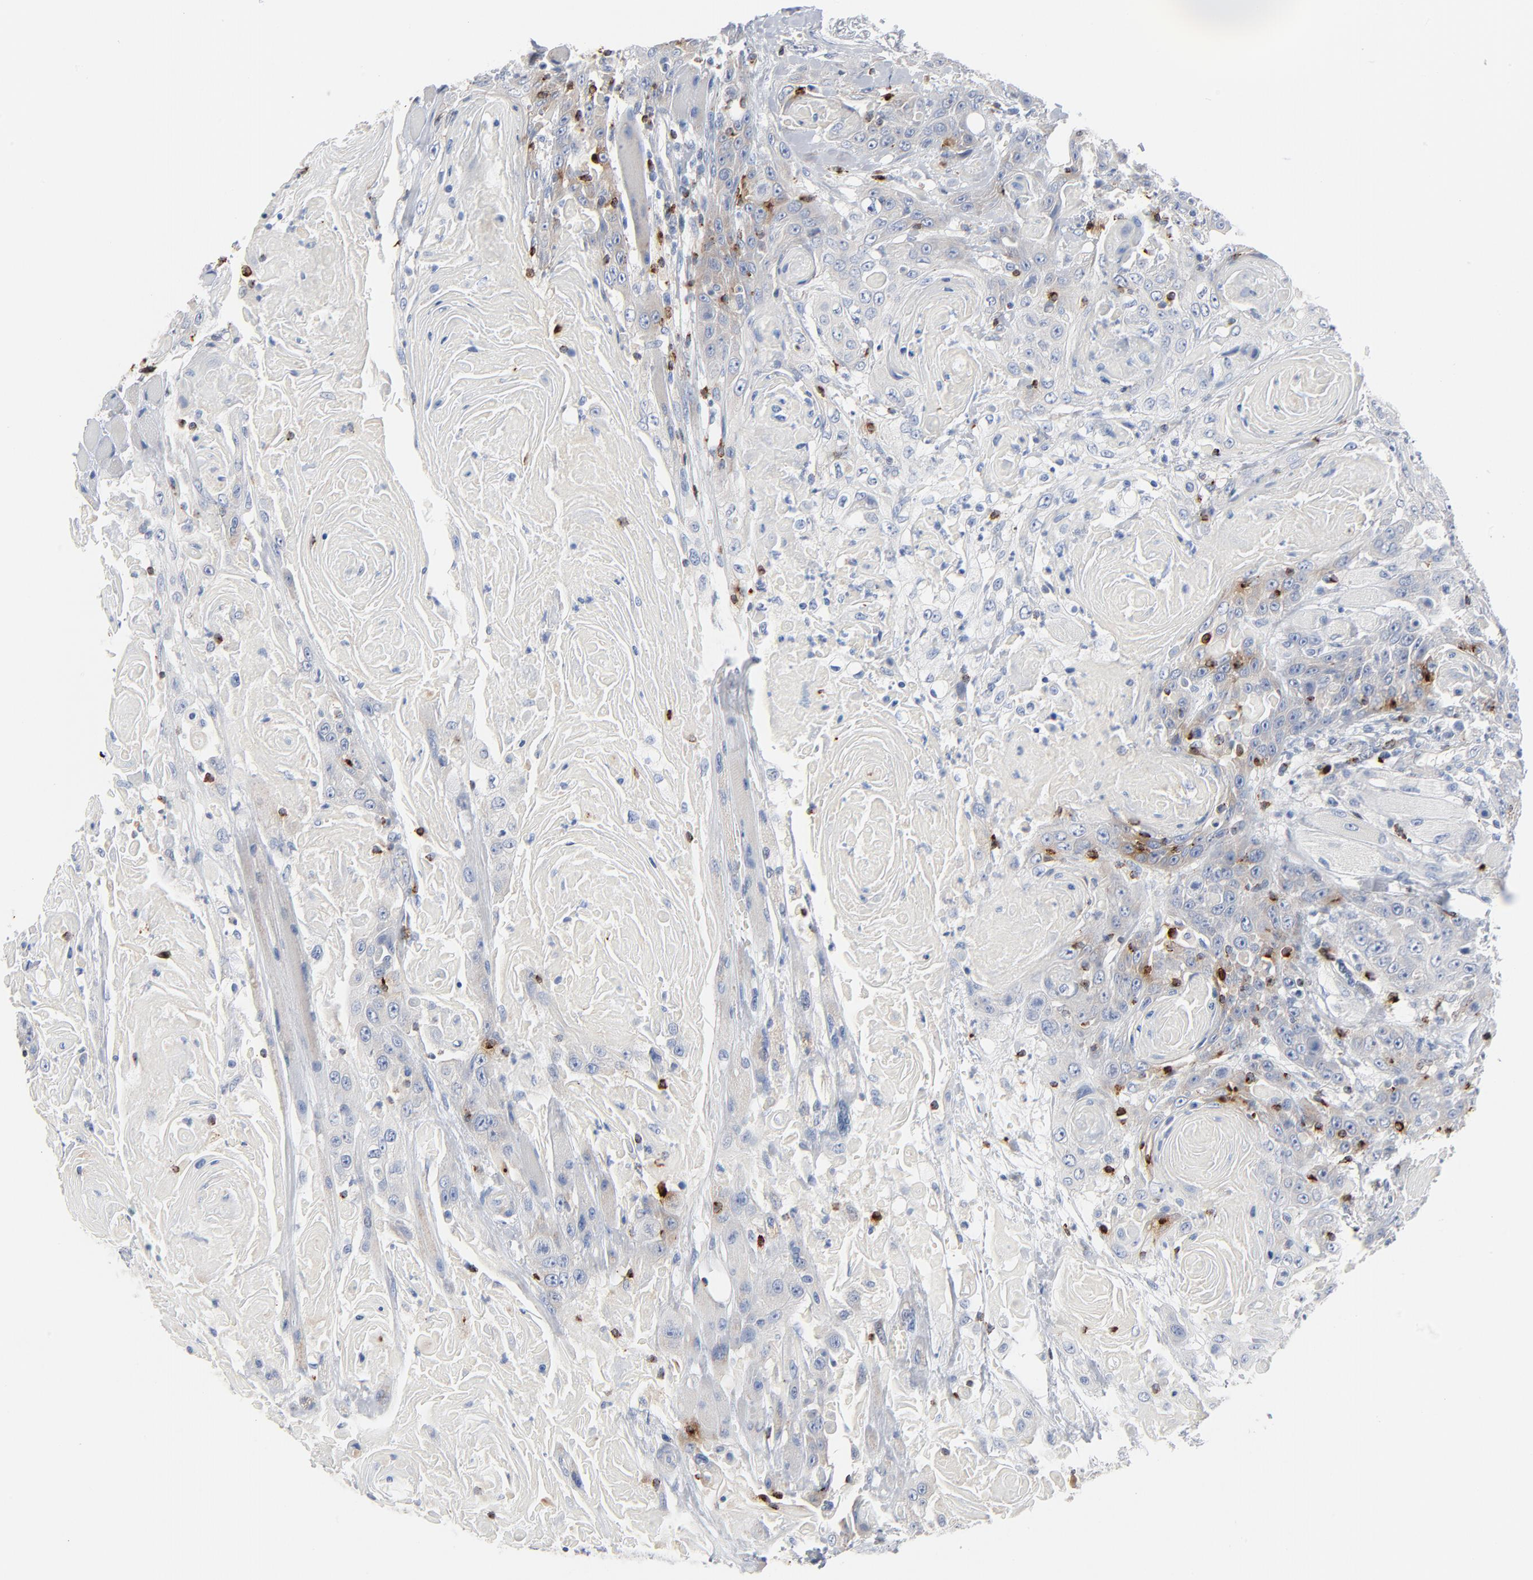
{"staining": {"intensity": "negative", "quantity": "none", "location": "none"}, "tissue": "head and neck cancer", "cell_type": "Tumor cells", "image_type": "cancer", "snomed": [{"axis": "morphology", "description": "Adenocarcinoma, NOS"}, {"axis": "topography", "description": "Salivary gland"}, {"axis": "topography", "description": "Head-Neck"}], "caption": "Immunohistochemistry histopathology image of neoplastic tissue: head and neck cancer stained with DAB (3,3'-diaminobenzidine) displays no significant protein positivity in tumor cells.", "gene": "GZMB", "patient": {"sex": "female", "age": 65}}